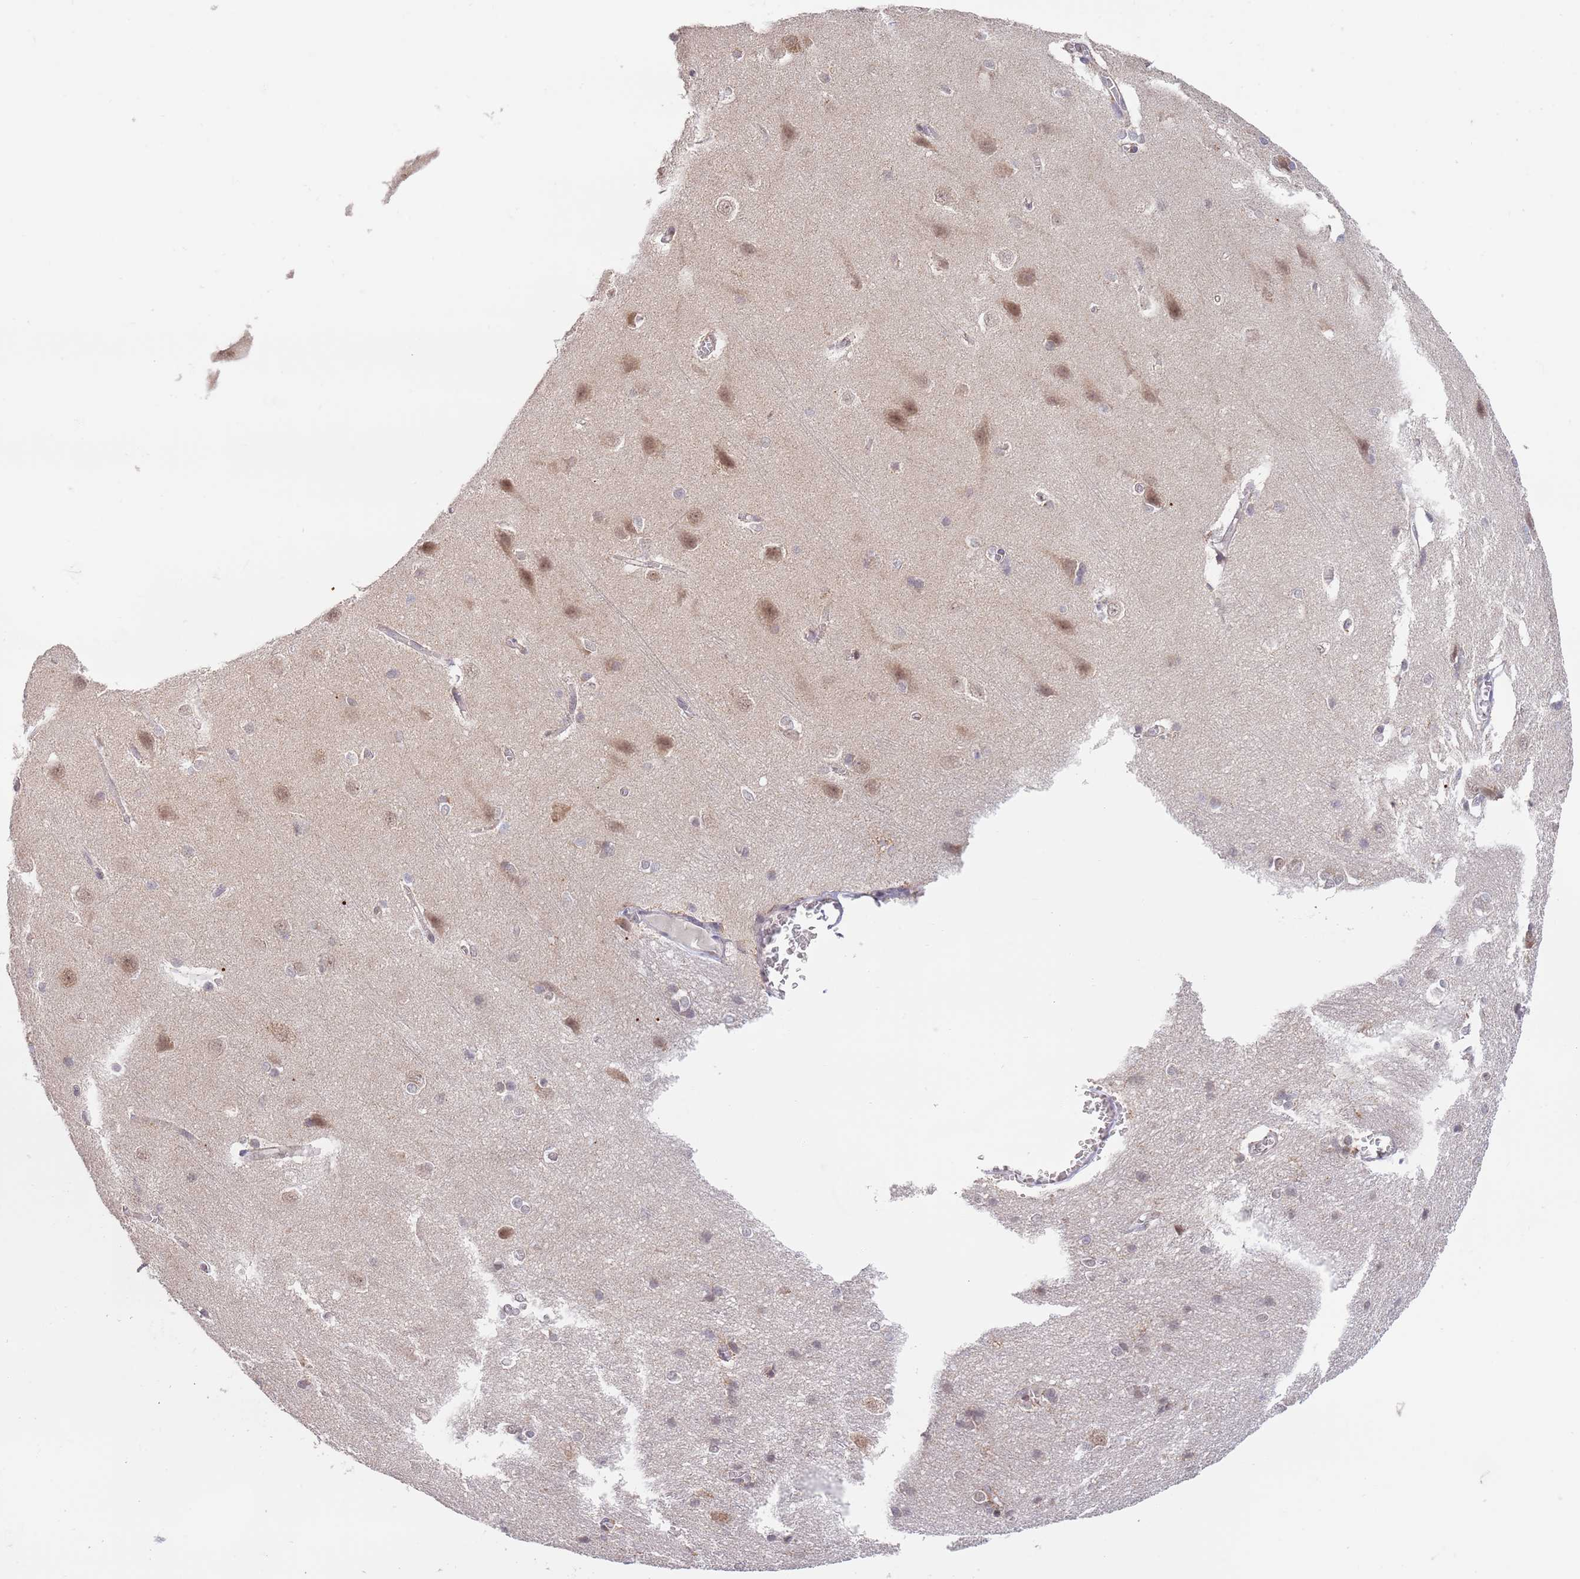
{"staining": {"intensity": "weak", "quantity": ">75%", "location": "cytoplasmic/membranous"}, "tissue": "cerebral cortex", "cell_type": "Endothelial cells", "image_type": "normal", "snomed": [{"axis": "morphology", "description": "Normal tissue, NOS"}, {"axis": "topography", "description": "Cerebral cortex"}], "caption": "High-magnification brightfield microscopy of benign cerebral cortex stained with DAB (3,3'-diaminobenzidine) (brown) and counterstained with hematoxylin (blue). endothelial cells exhibit weak cytoplasmic/membranous positivity is identified in approximately>75% of cells.", "gene": "UQCC3", "patient": {"sex": "male", "age": 37}}